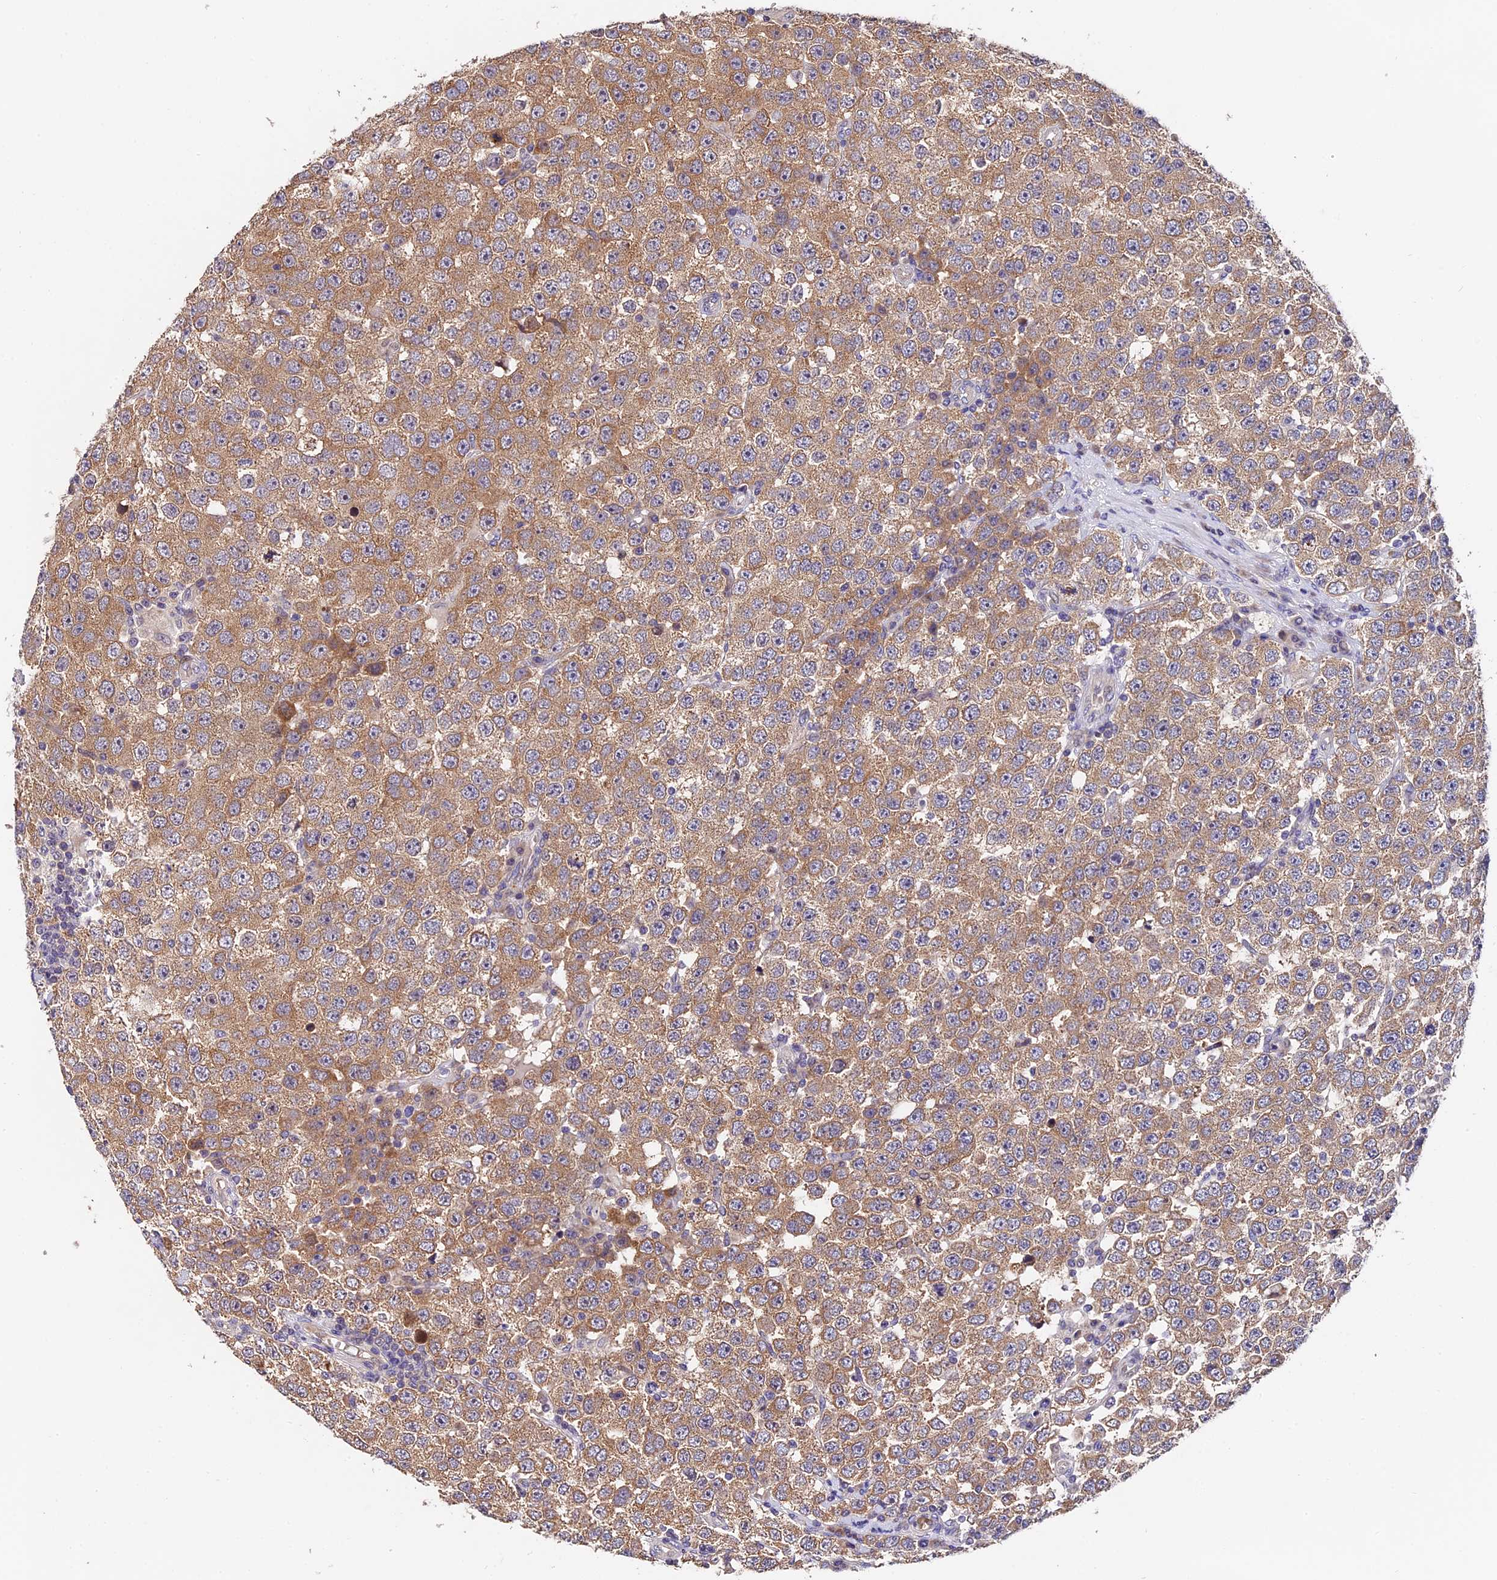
{"staining": {"intensity": "moderate", "quantity": ">75%", "location": "cytoplasmic/membranous"}, "tissue": "testis cancer", "cell_type": "Tumor cells", "image_type": "cancer", "snomed": [{"axis": "morphology", "description": "Seminoma, NOS"}, {"axis": "topography", "description": "Testis"}], "caption": "About >75% of tumor cells in testis seminoma exhibit moderate cytoplasmic/membranous protein positivity as visualized by brown immunohistochemical staining.", "gene": "TRMT1", "patient": {"sex": "male", "age": 28}}